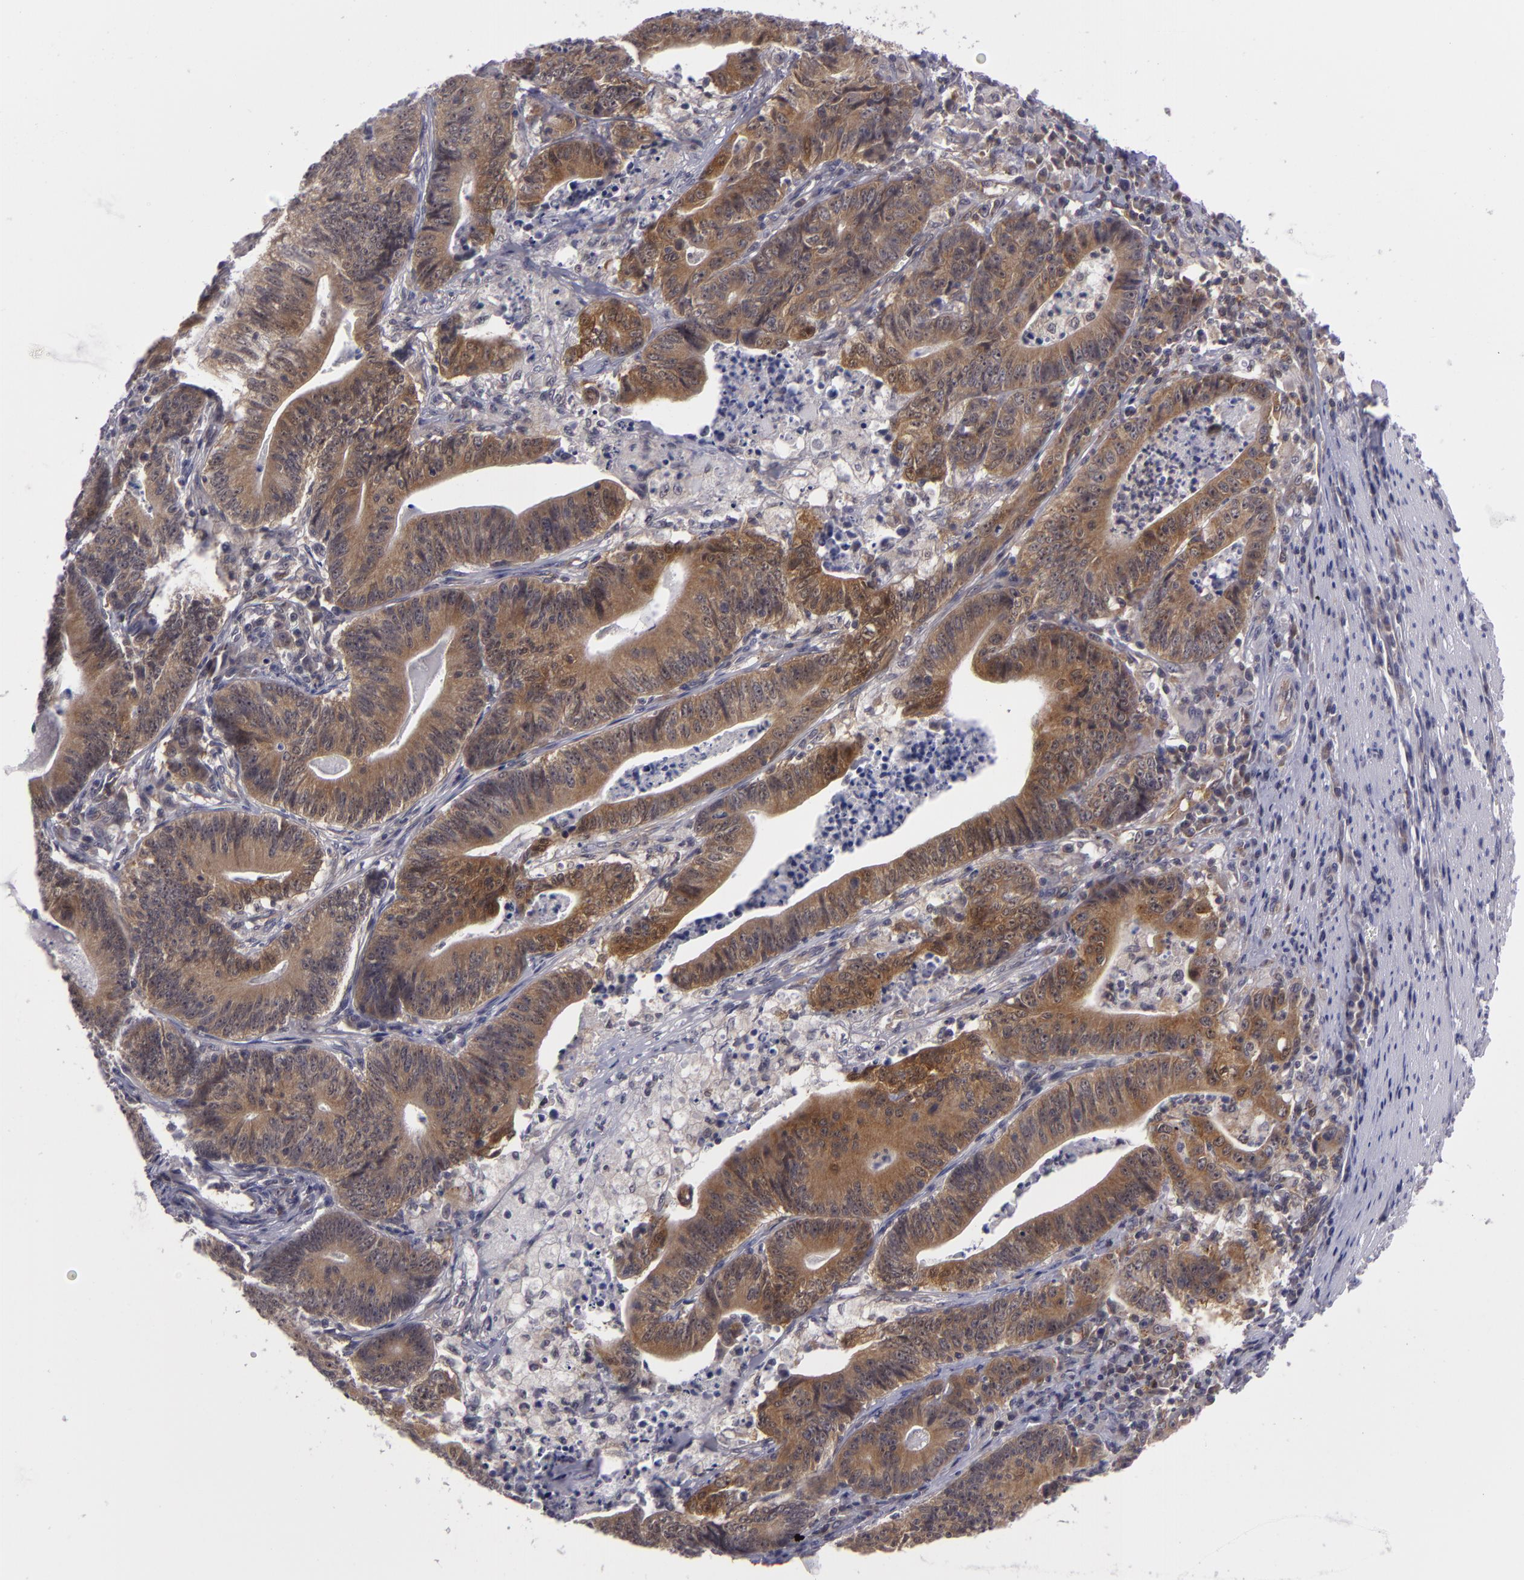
{"staining": {"intensity": "strong", "quantity": ">75%", "location": "cytoplasmic/membranous"}, "tissue": "stomach cancer", "cell_type": "Tumor cells", "image_type": "cancer", "snomed": [{"axis": "morphology", "description": "Adenocarcinoma, NOS"}, {"axis": "topography", "description": "Stomach, lower"}], "caption": "Strong cytoplasmic/membranous staining is seen in approximately >75% of tumor cells in adenocarcinoma (stomach).", "gene": "BCL10", "patient": {"sex": "female", "age": 86}}